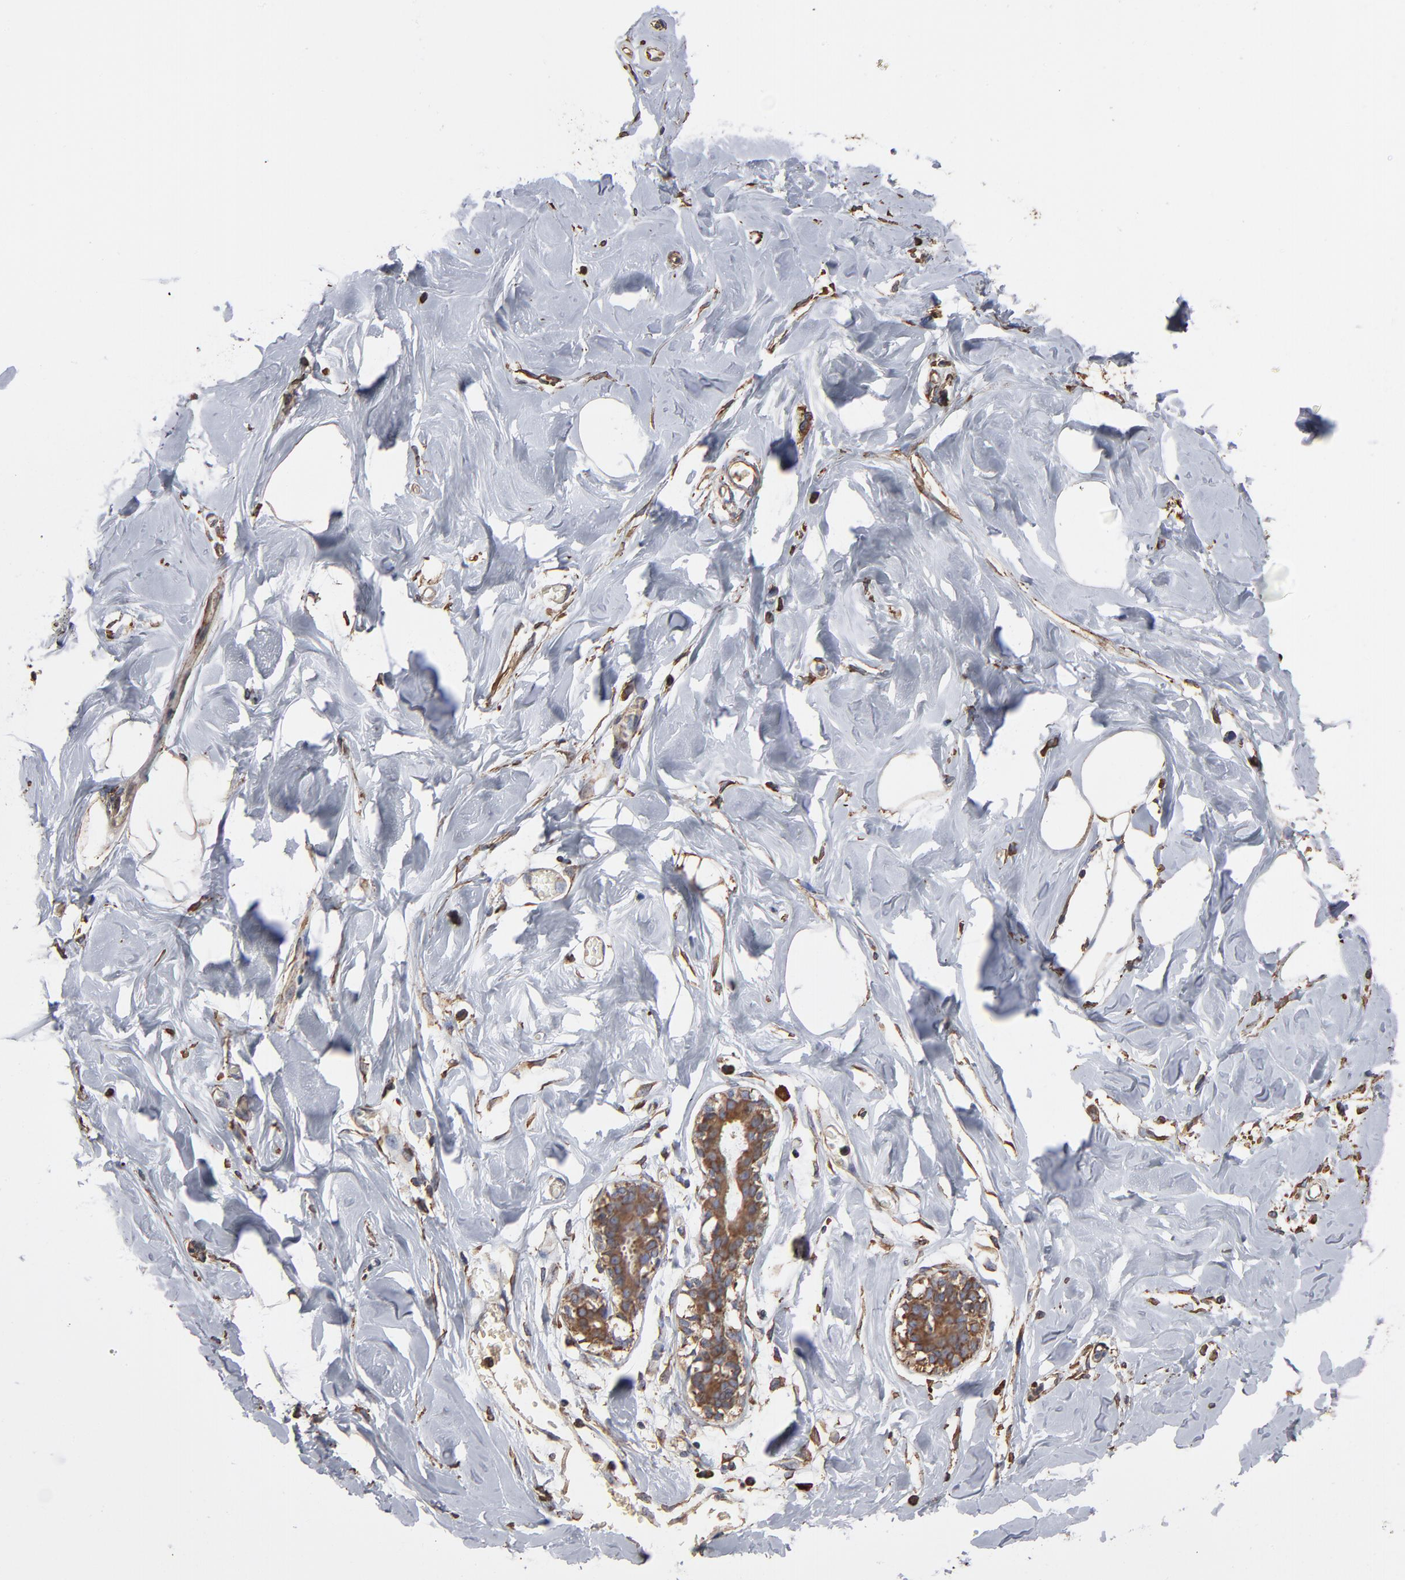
{"staining": {"intensity": "moderate", "quantity": "<25%", "location": "cytoplasmic/membranous"}, "tissue": "breast", "cell_type": "Adipocytes", "image_type": "normal", "snomed": [{"axis": "morphology", "description": "Normal tissue, NOS"}, {"axis": "topography", "description": "Breast"}, {"axis": "topography", "description": "Adipose tissue"}], "caption": "A high-resolution image shows immunohistochemistry (IHC) staining of normal breast, which displays moderate cytoplasmic/membranous positivity in about <25% of adipocytes. (Stains: DAB in brown, nuclei in blue, Microscopy: brightfield microscopy at high magnification).", "gene": "PDIA3", "patient": {"sex": "female", "age": 25}}